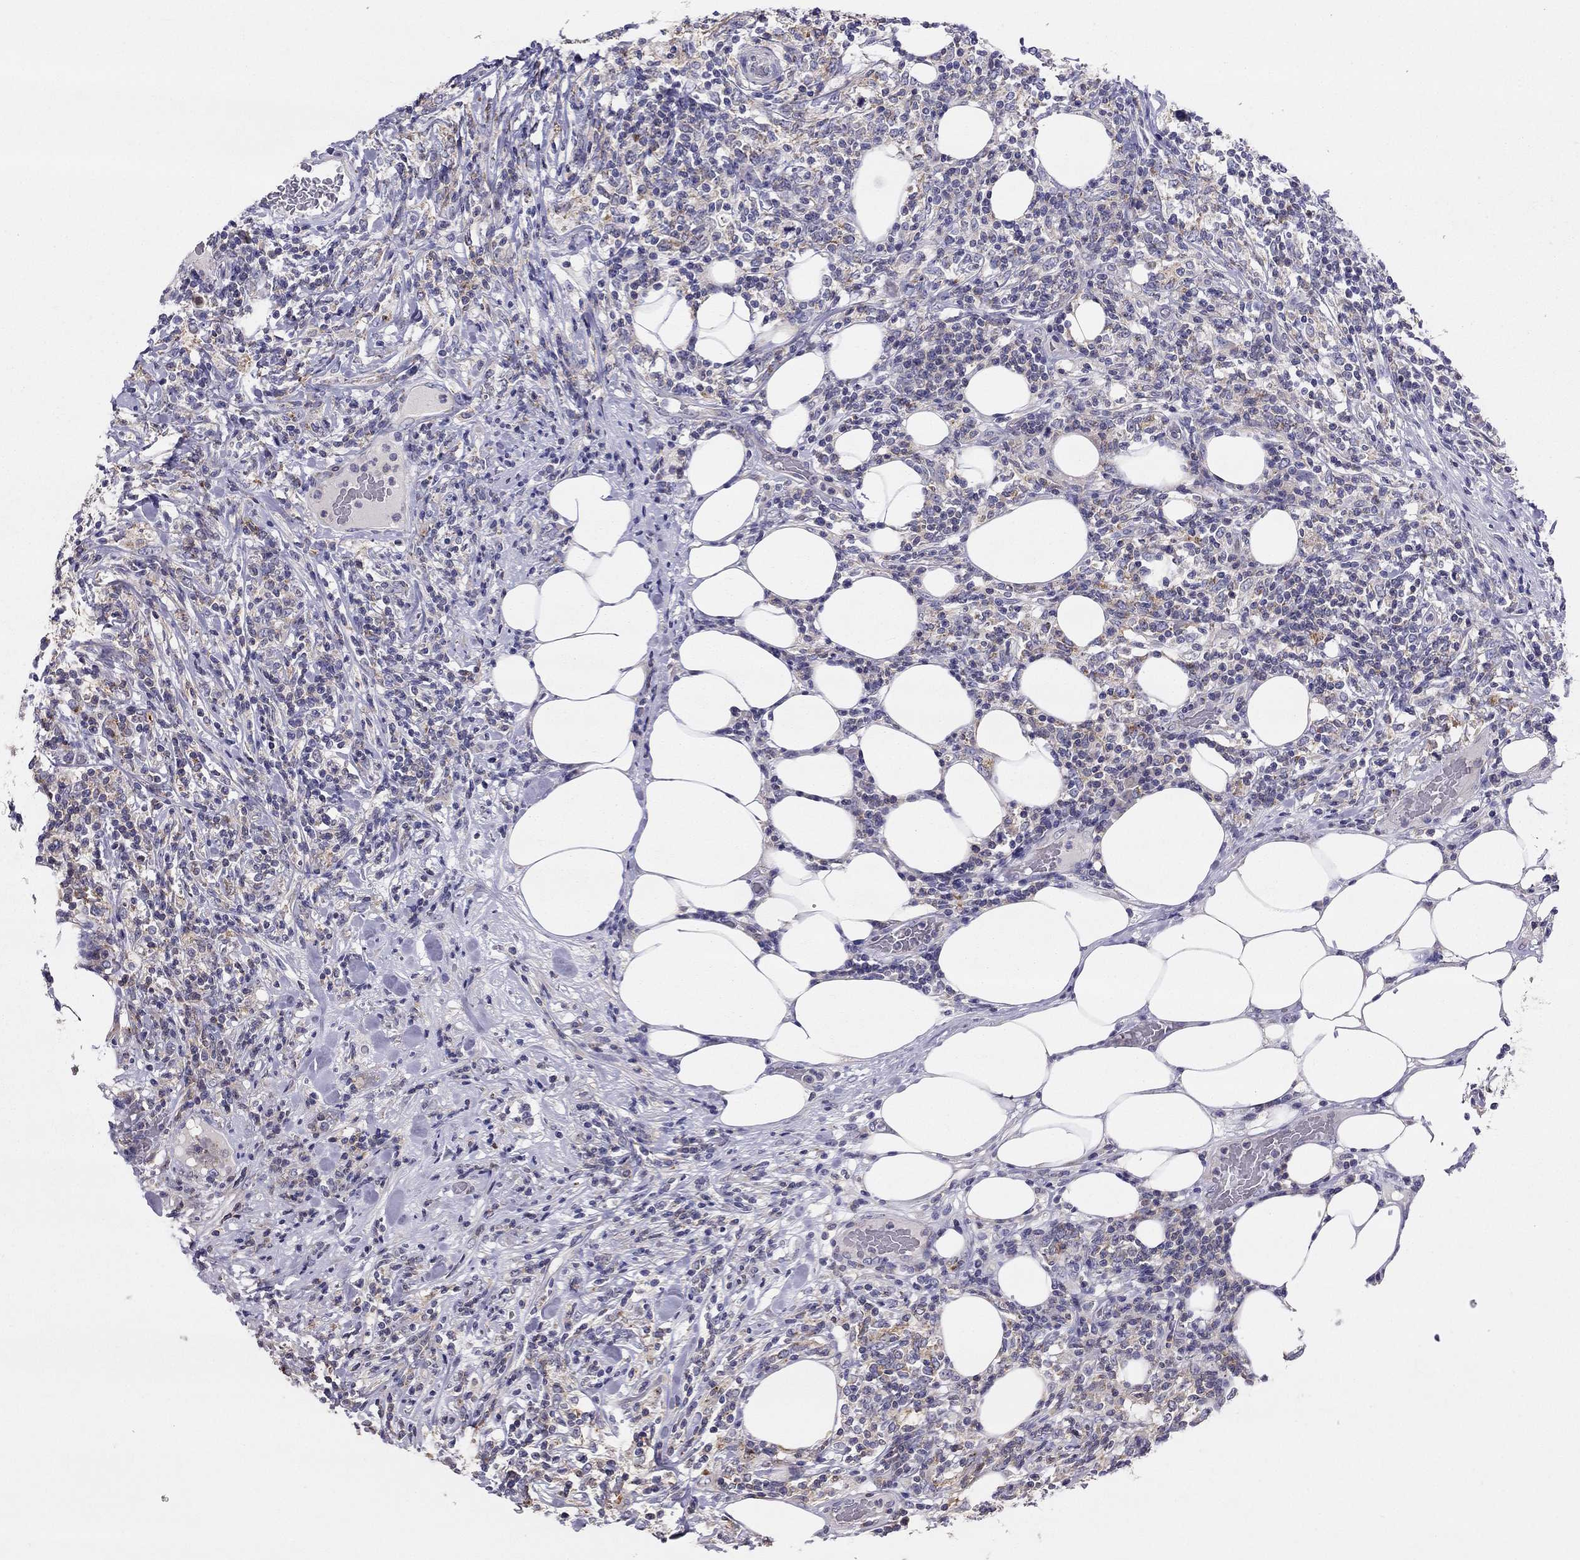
{"staining": {"intensity": "negative", "quantity": "none", "location": "none"}, "tissue": "lymphoma", "cell_type": "Tumor cells", "image_type": "cancer", "snomed": [{"axis": "morphology", "description": "Malignant lymphoma, non-Hodgkin's type, High grade"}, {"axis": "topography", "description": "Lymph node"}], "caption": "This photomicrograph is of high-grade malignant lymphoma, non-Hodgkin's type stained with immunohistochemistry to label a protein in brown with the nuclei are counter-stained blue. There is no expression in tumor cells.", "gene": "CITED1", "patient": {"sex": "female", "age": 84}}